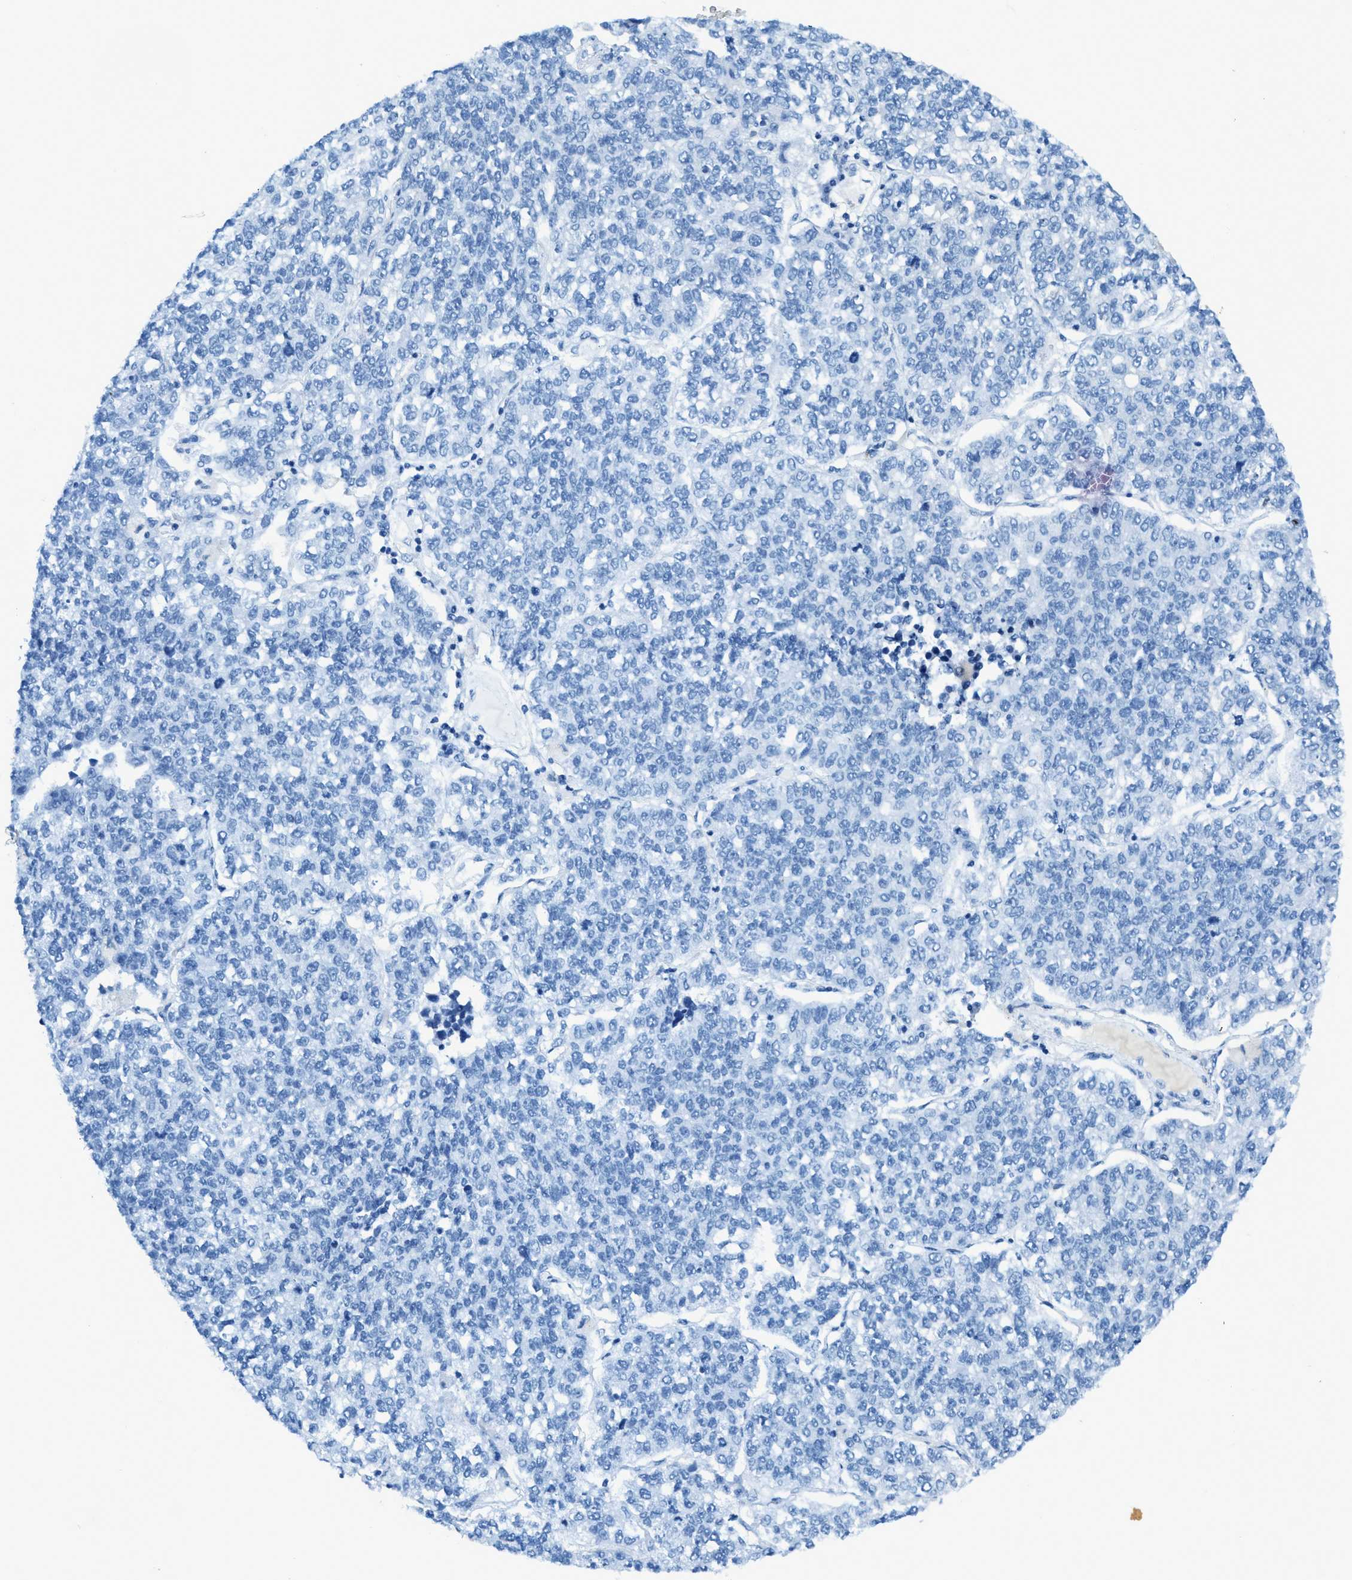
{"staining": {"intensity": "negative", "quantity": "none", "location": "none"}, "tissue": "lung cancer", "cell_type": "Tumor cells", "image_type": "cancer", "snomed": [{"axis": "morphology", "description": "Adenocarcinoma, NOS"}, {"axis": "topography", "description": "Lung"}], "caption": "Immunohistochemical staining of human adenocarcinoma (lung) demonstrates no significant positivity in tumor cells.", "gene": "TRIM59", "patient": {"sex": "male", "age": 49}}